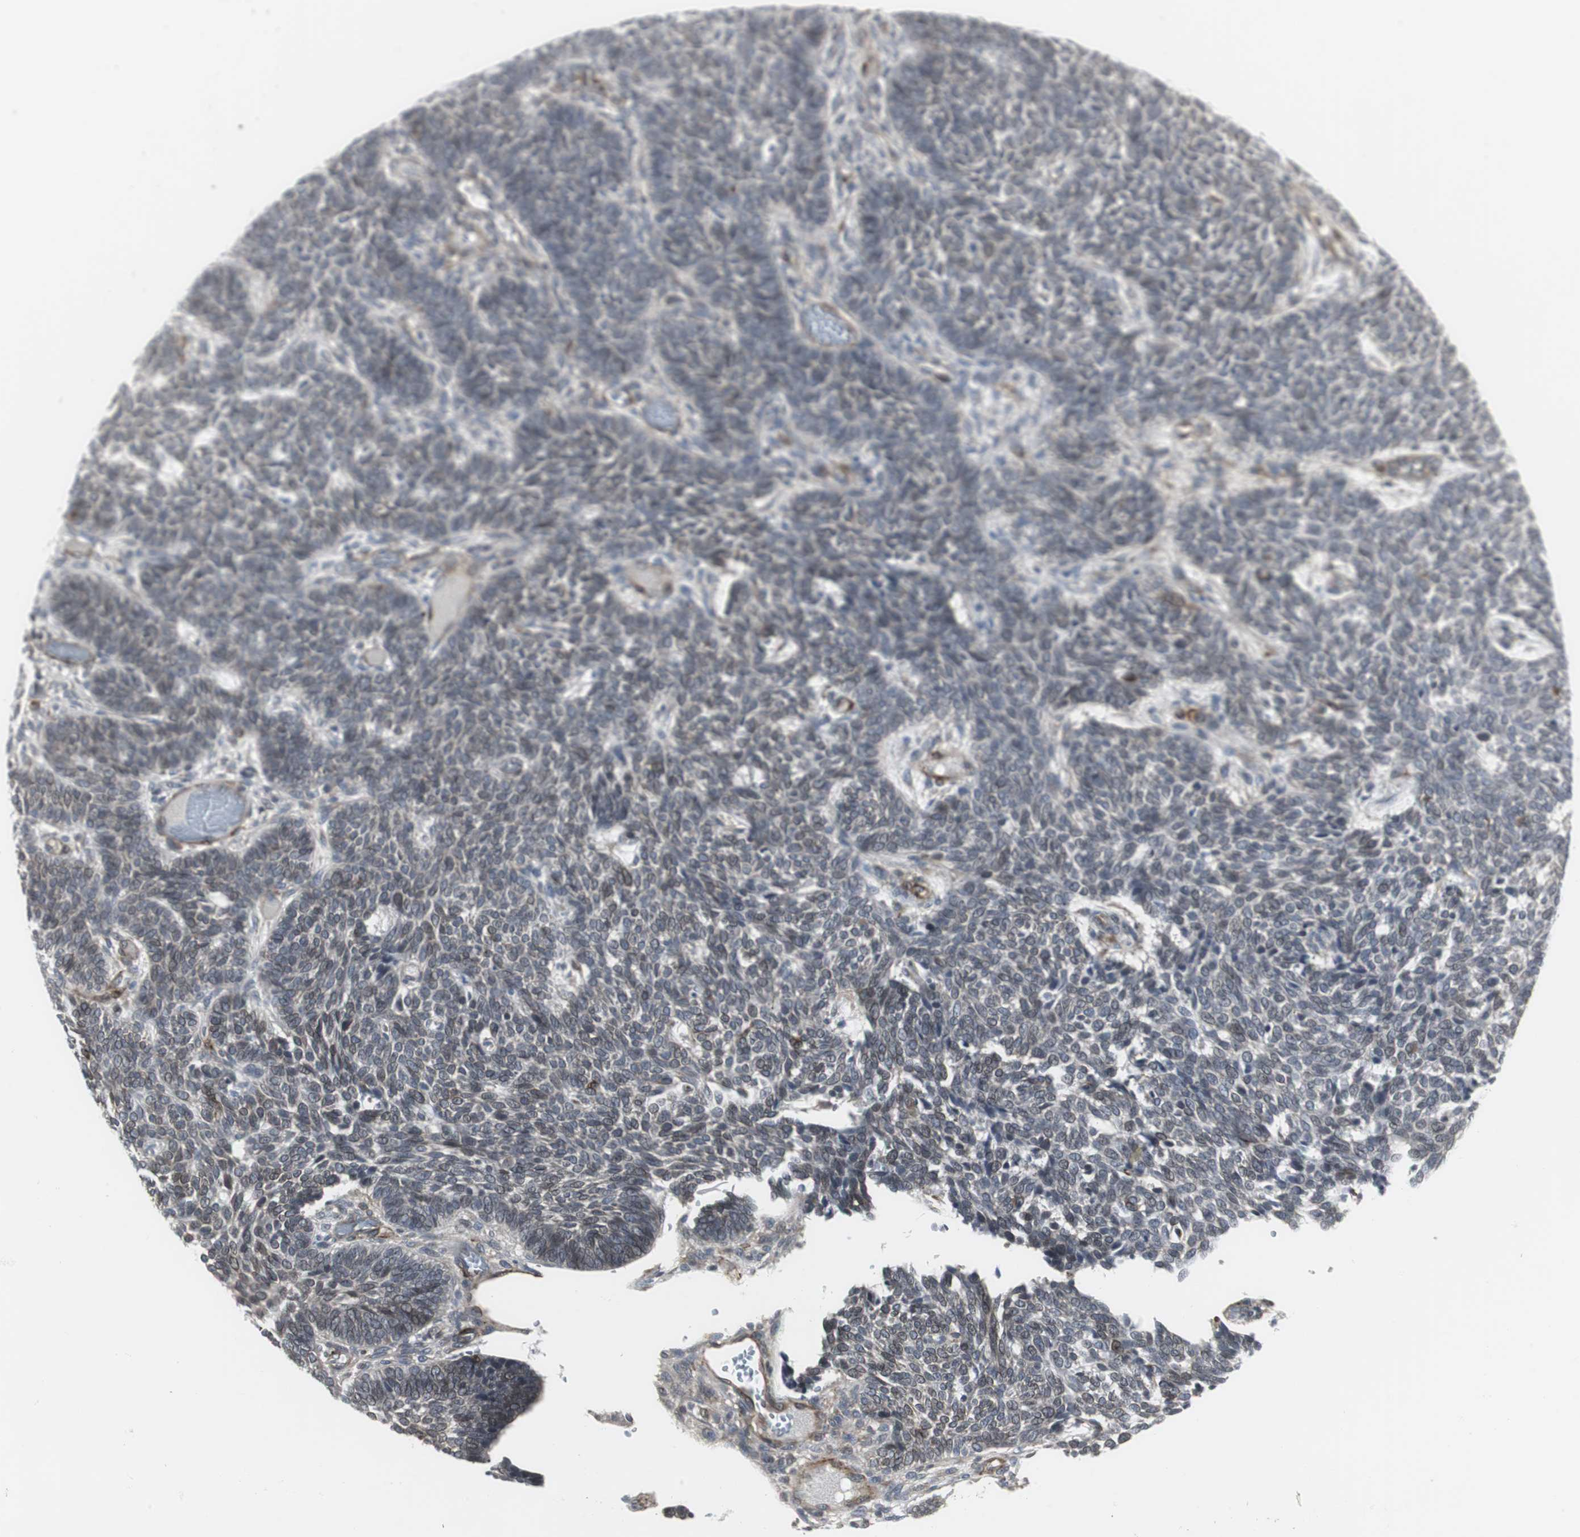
{"staining": {"intensity": "weak", "quantity": "<25%", "location": "cytoplasmic/membranous"}, "tissue": "skin cancer", "cell_type": "Tumor cells", "image_type": "cancer", "snomed": [{"axis": "morphology", "description": "Normal tissue, NOS"}, {"axis": "morphology", "description": "Basal cell carcinoma"}, {"axis": "topography", "description": "Skin"}], "caption": "Photomicrograph shows no significant protein staining in tumor cells of skin basal cell carcinoma.", "gene": "SCYL3", "patient": {"sex": "male", "age": 87}}